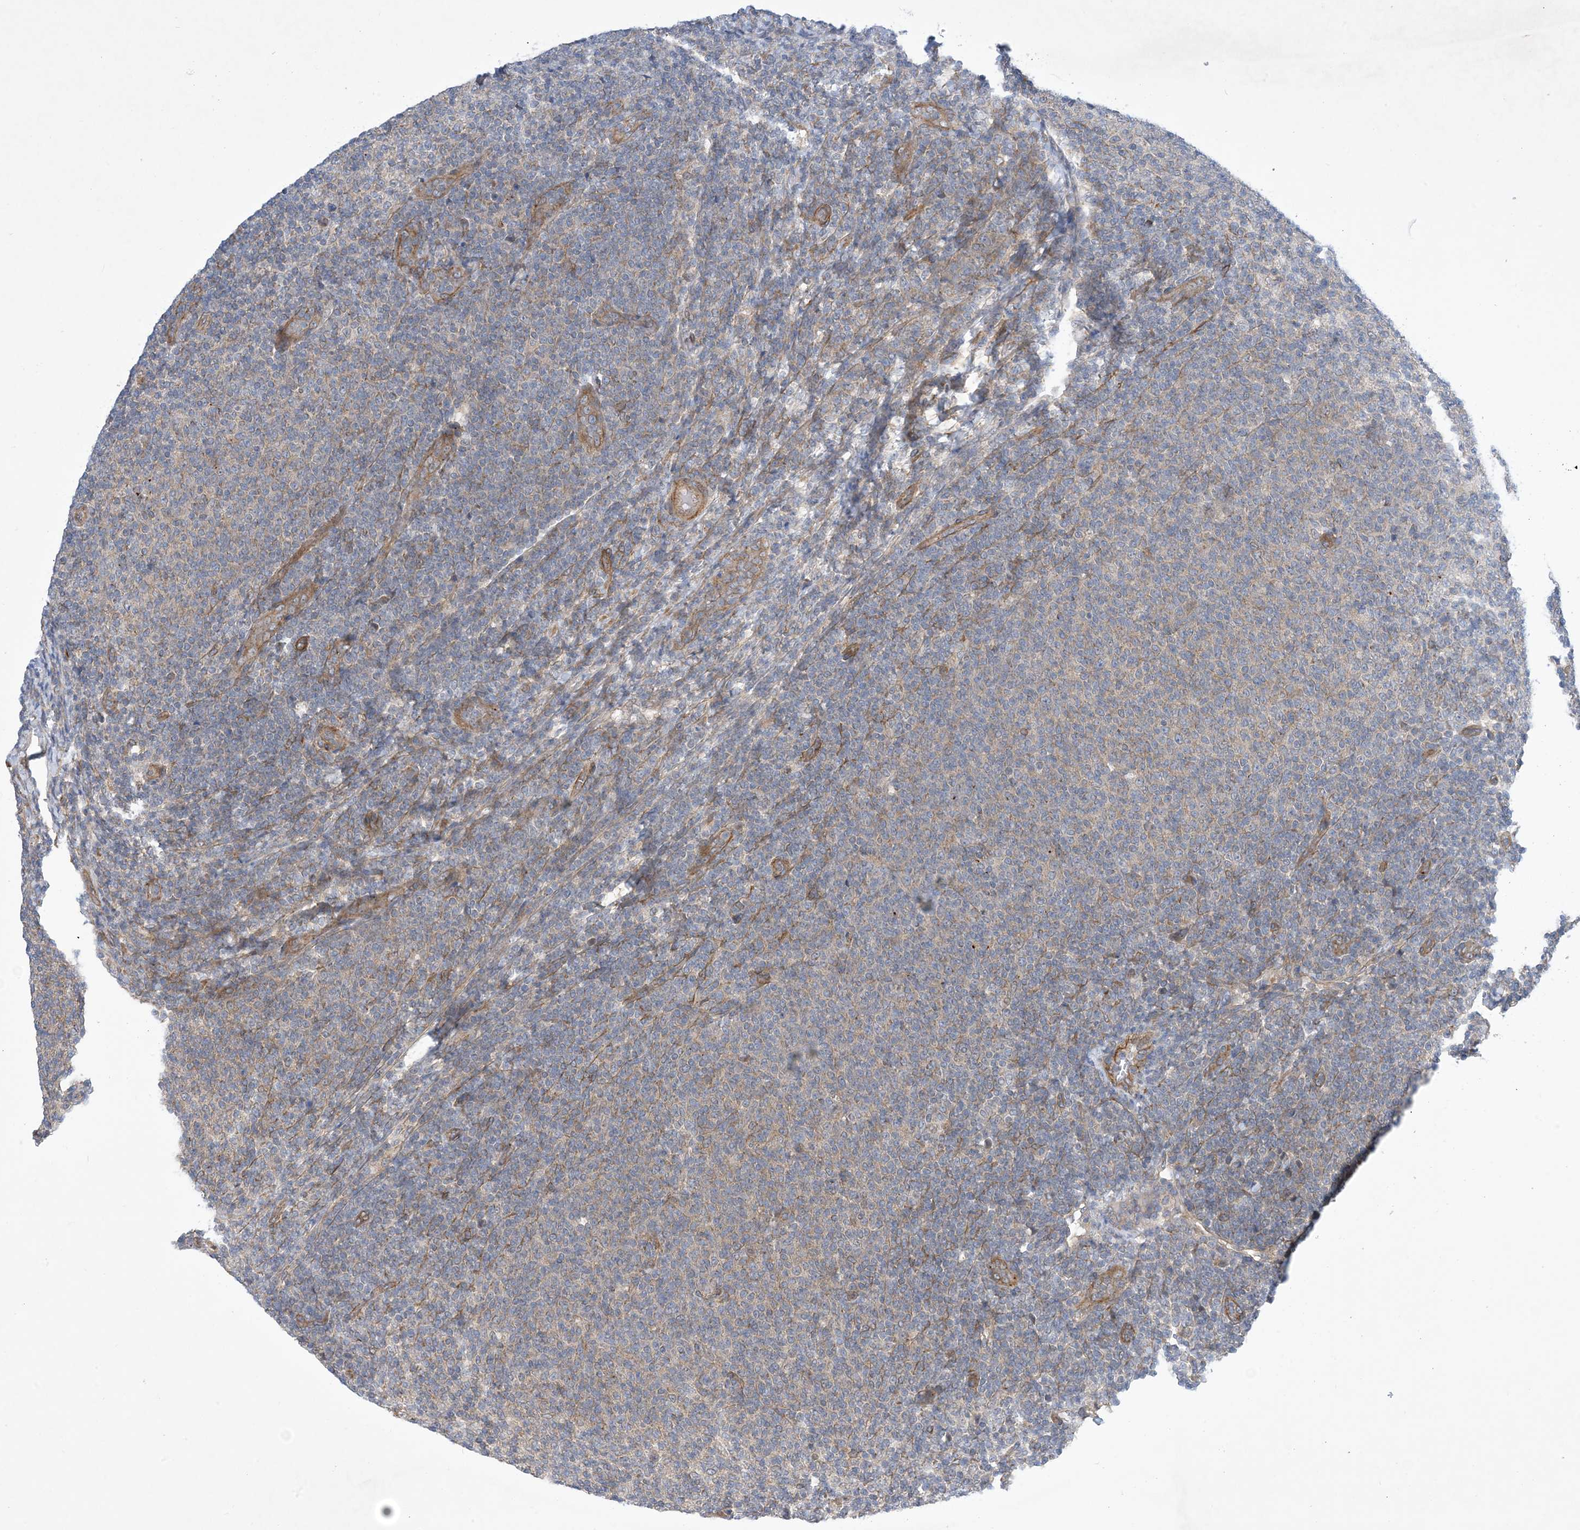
{"staining": {"intensity": "weak", "quantity": ">75%", "location": "cytoplasmic/membranous"}, "tissue": "lymphoma", "cell_type": "Tumor cells", "image_type": "cancer", "snomed": [{"axis": "morphology", "description": "Malignant lymphoma, non-Hodgkin's type, Low grade"}, {"axis": "topography", "description": "Lymph node"}], "caption": "An image of human lymphoma stained for a protein displays weak cytoplasmic/membranous brown staining in tumor cells. (IHC, brightfield microscopy, high magnification).", "gene": "EHBP1", "patient": {"sex": "male", "age": 66}}